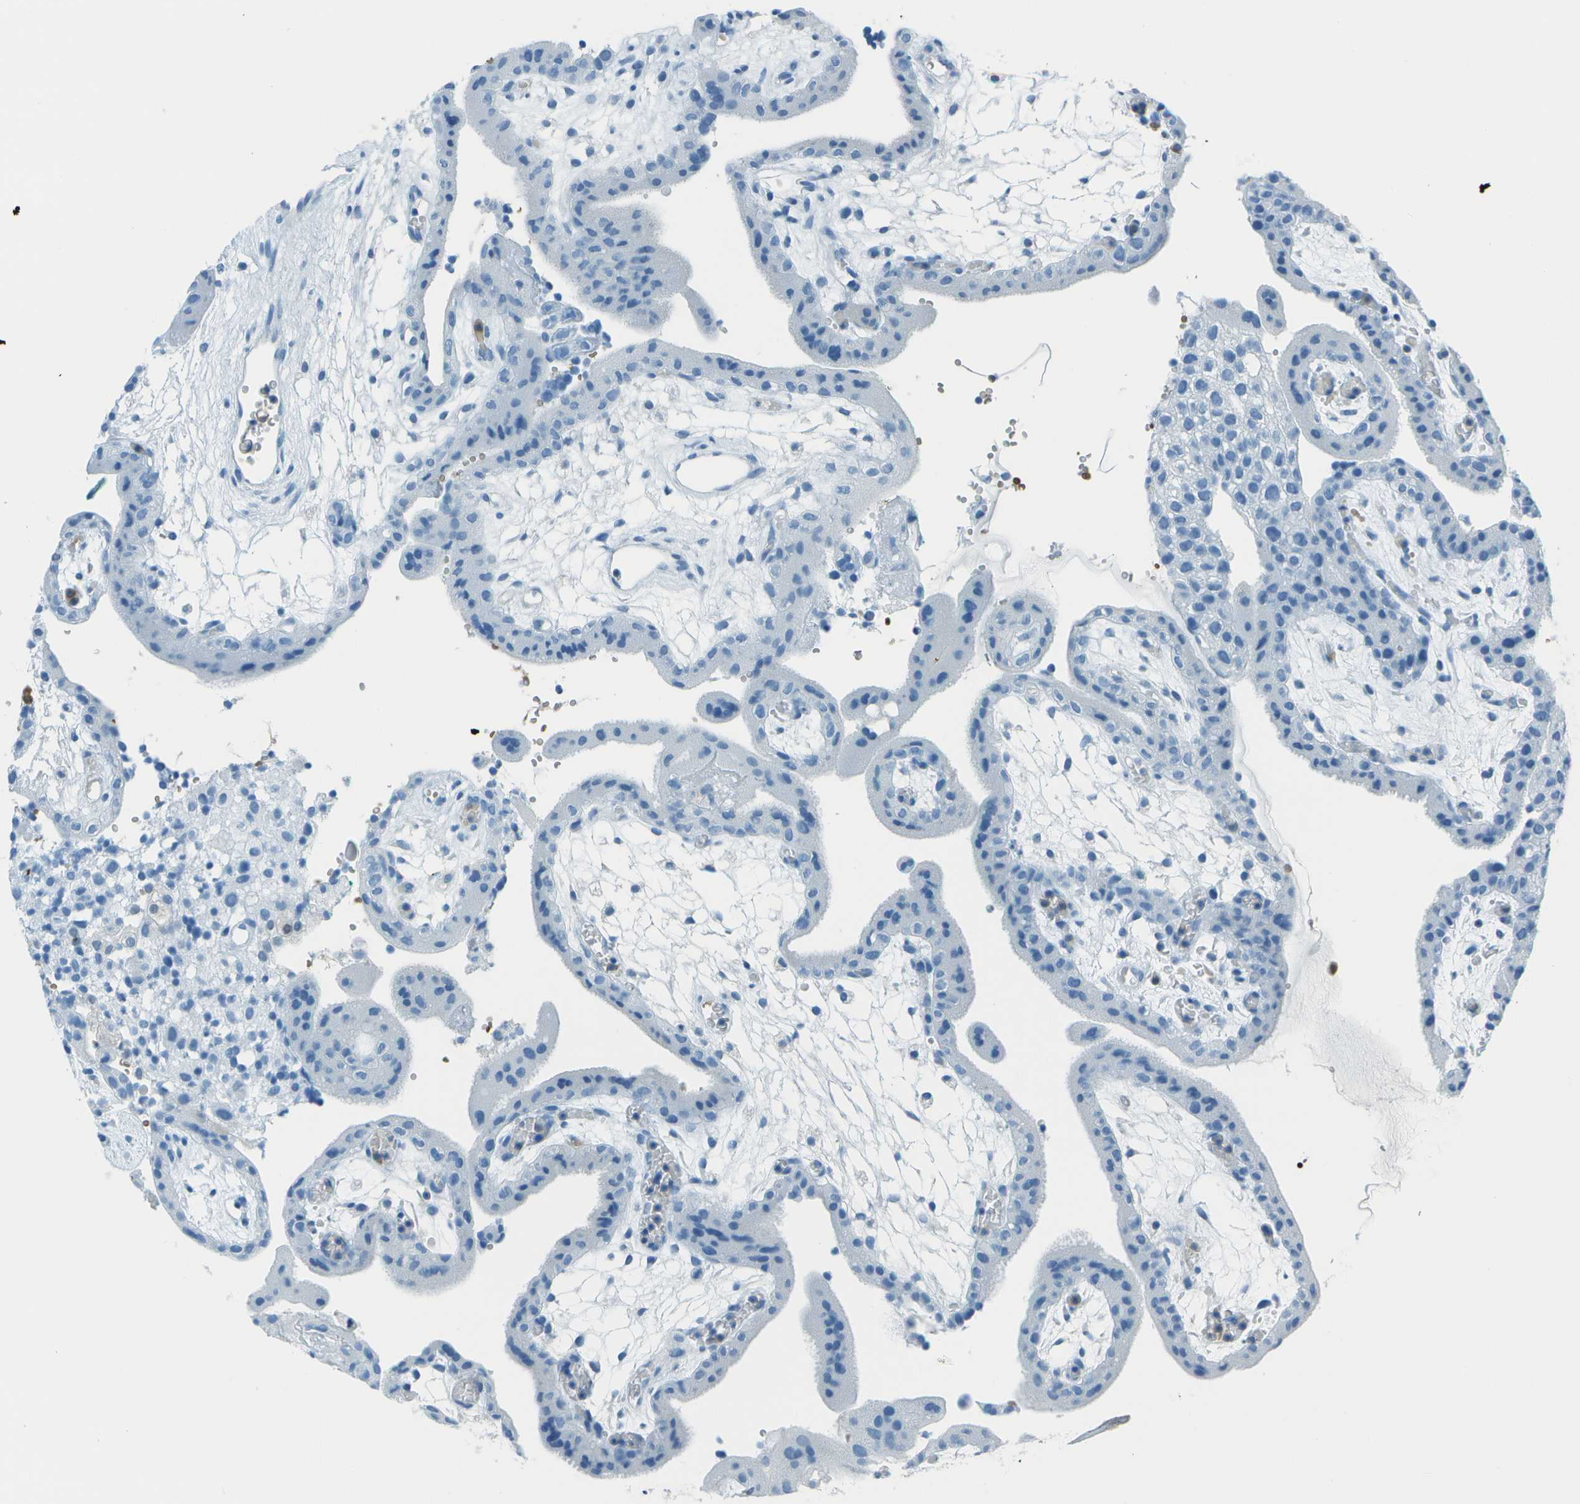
{"staining": {"intensity": "negative", "quantity": "none", "location": "none"}, "tissue": "placenta", "cell_type": "Decidual cells", "image_type": "normal", "snomed": [{"axis": "morphology", "description": "Normal tissue, NOS"}, {"axis": "topography", "description": "Placenta"}], "caption": "The image demonstrates no staining of decidual cells in normal placenta. (Stains: DAB IHC with hematoxylin counter stain, Microscopy: brightfield microscopy at high magnification).", "gene": "ASL", "patient": {"sex": "female", "age": 18}}